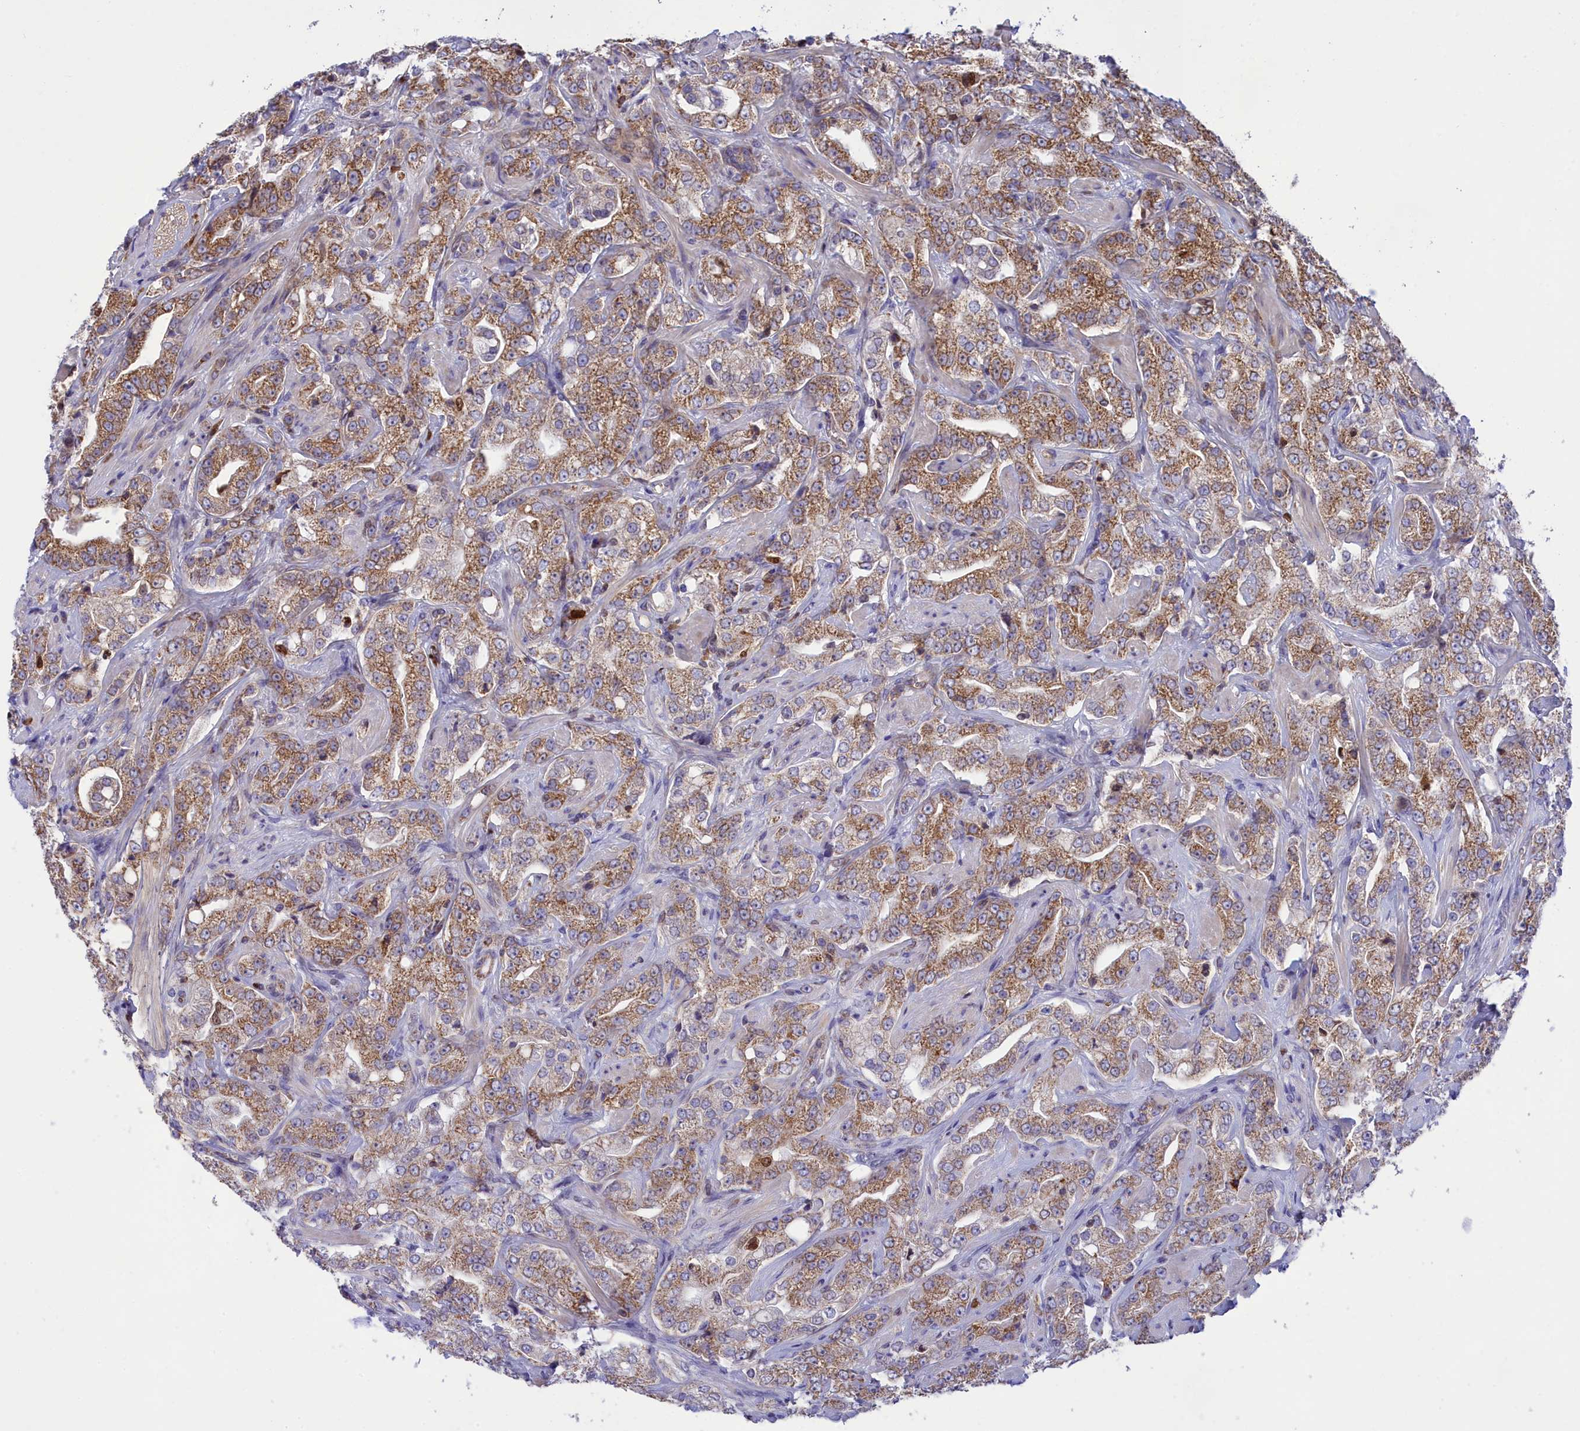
{"staining": {"intensity": "moderate", "quantity": ">75%", "location": "cytoplasmic/membranous"}, "tissue": "prostate cancer", "cell_type": "Tumor cells", "image_type": "cancer", "snomed": [{"axis": "morphology", "description": "Adenocarcinoma, Low grade"}, {"axis": "topography", "description": "Prostate"}], "caption": "Tumor cells show medium levels of moderate cytoplasmic/membranous expression in approximately >75% of cells in human adenocarcinoma (low-grade) (prostate).", "gene": "PKHD1L1", "patient": {"sex": "male", "age": 67}}